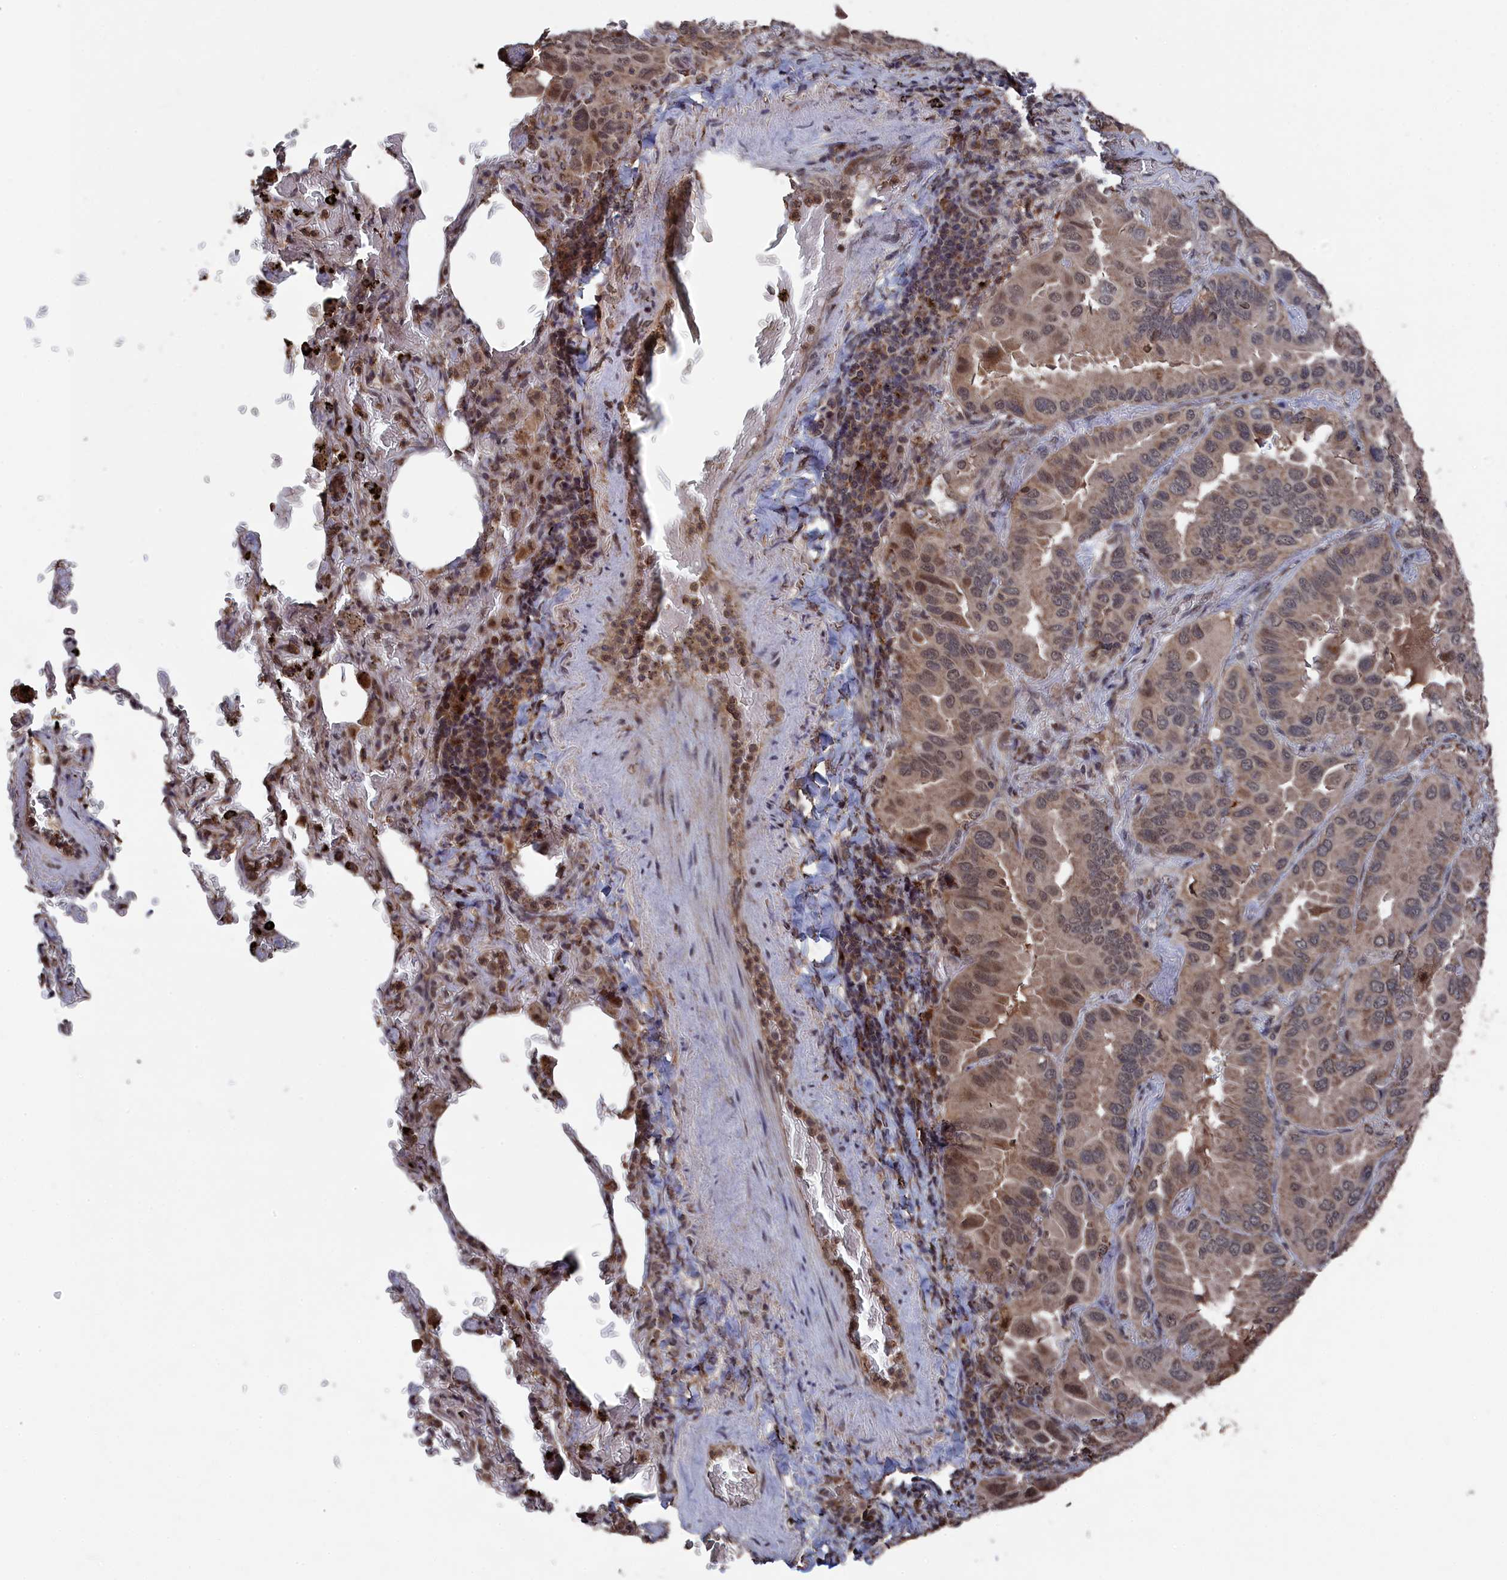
{"staining": {"intensity": "moderate", "quantity": "25%-75%", "location": "nuclear"}, "tissue": "lung cancer", "cell_type": "Tumor cells", "image_type": "cancer", "snomed": [{"axis": "morphology", "description": "Adenocarcinoma, NOS"}, {"axis": "topography", "description": "Lung"}], "caption": "This micrograph displays IHC staining of human lung adenocarcinoma, with medium moderate nuclear staining in about 25%-75% of tumor cells.", "gene": "CEACAM21", "patient": {"sex": "male", "age": 64}}